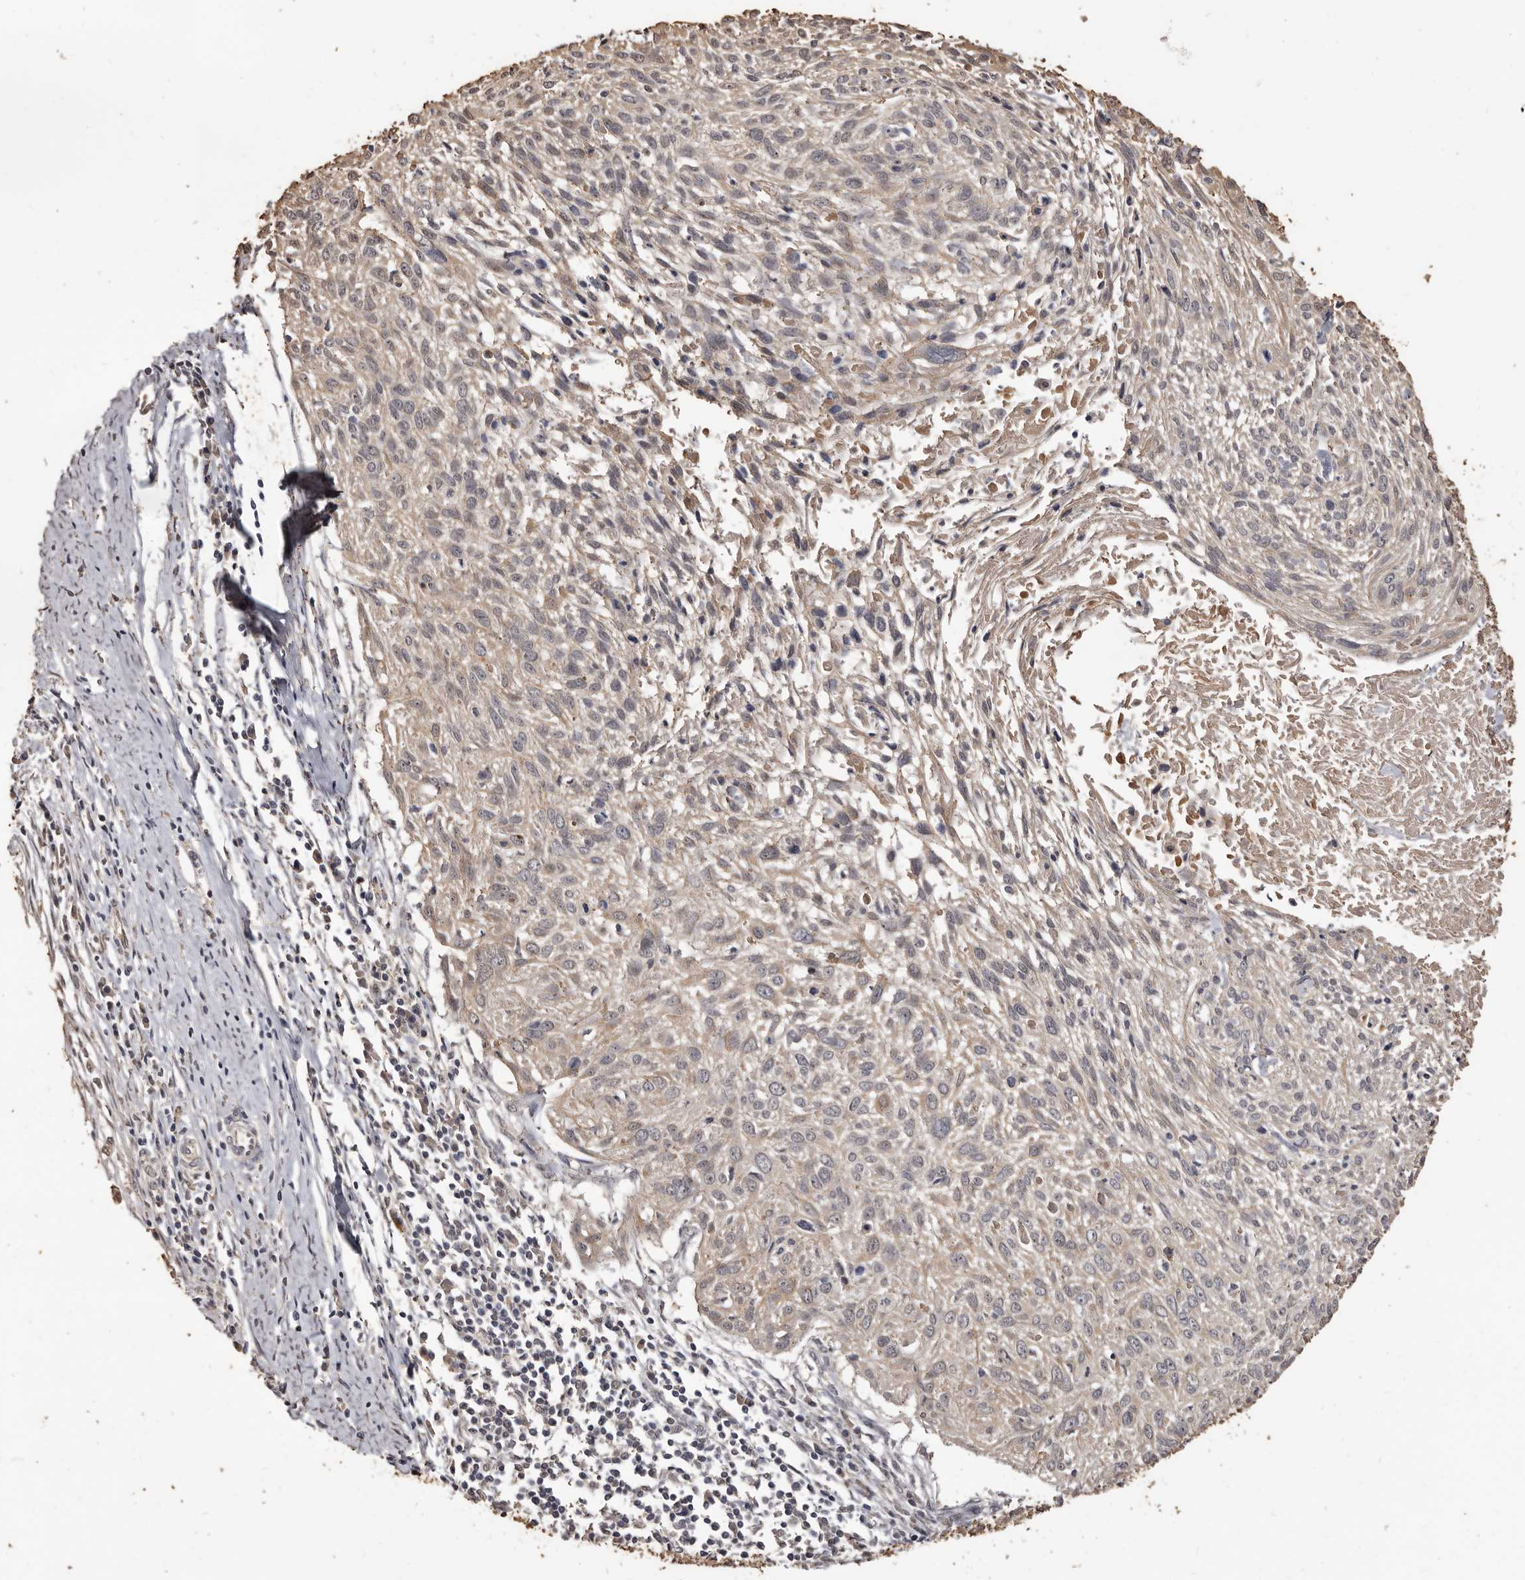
{"staining": {"intensity": "weak", "quantity": "<25%", "location": "cytoplasmic/membranous"}, "tissue": "cervical cancer", "cell_type": "Tumor cells", "image_type": "cancer", "snomed": [{"axis": "morphology", "description": "Squamous cell carcinoma, NOS"}, {"axis": "topography", "description": "Cervix"}], "caption": "Human squamous cell carcinoma (cervical) stained for a protein using IHC displays no expression in tumor cells.", "gene": "INAVA", "patient": {"sex": "female", "age": 51}}